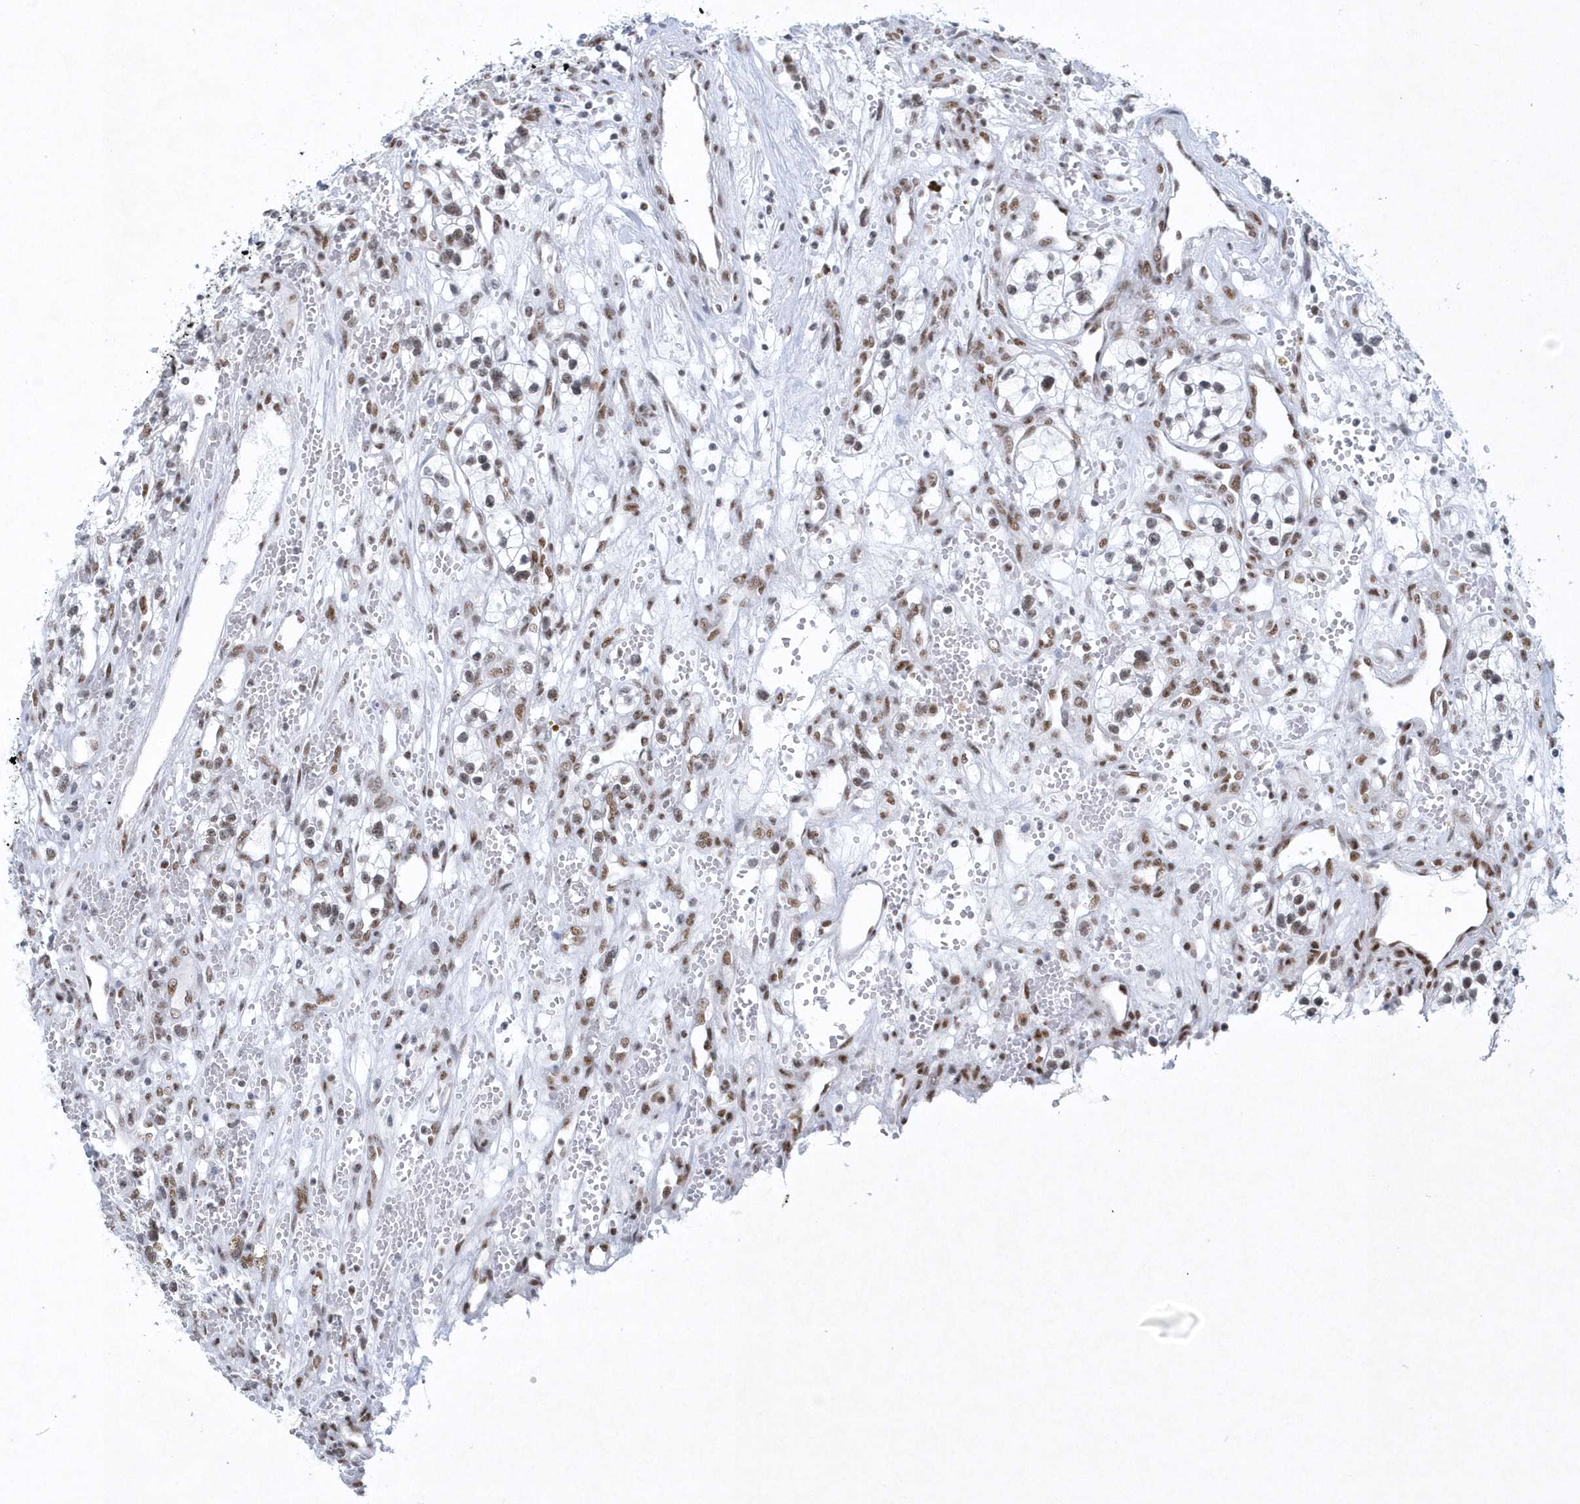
{"staining": {"intensity": "moderate", "quantity": "<25%", "location": "nuclear"}, "tissue": "renal cancer", "cell_type": "Tumor cells", "image_type": "cancer", "snomed": [{"axis": "morphology", "description": "Adenocarcinoma, NOS"}, {"axis": "topography", "description": "Kidney"}], "caption": "Immunohistochemical staining of renal adenocarcinoma reveals low levels of moderate nuclear protein staining in approximately <25% of tumor cells. (brown staining indicates protein expression, while blue staining denotes nuclei).", "gene": "DCLRE1A", "patient": {"sex": "female", "age": 57}}